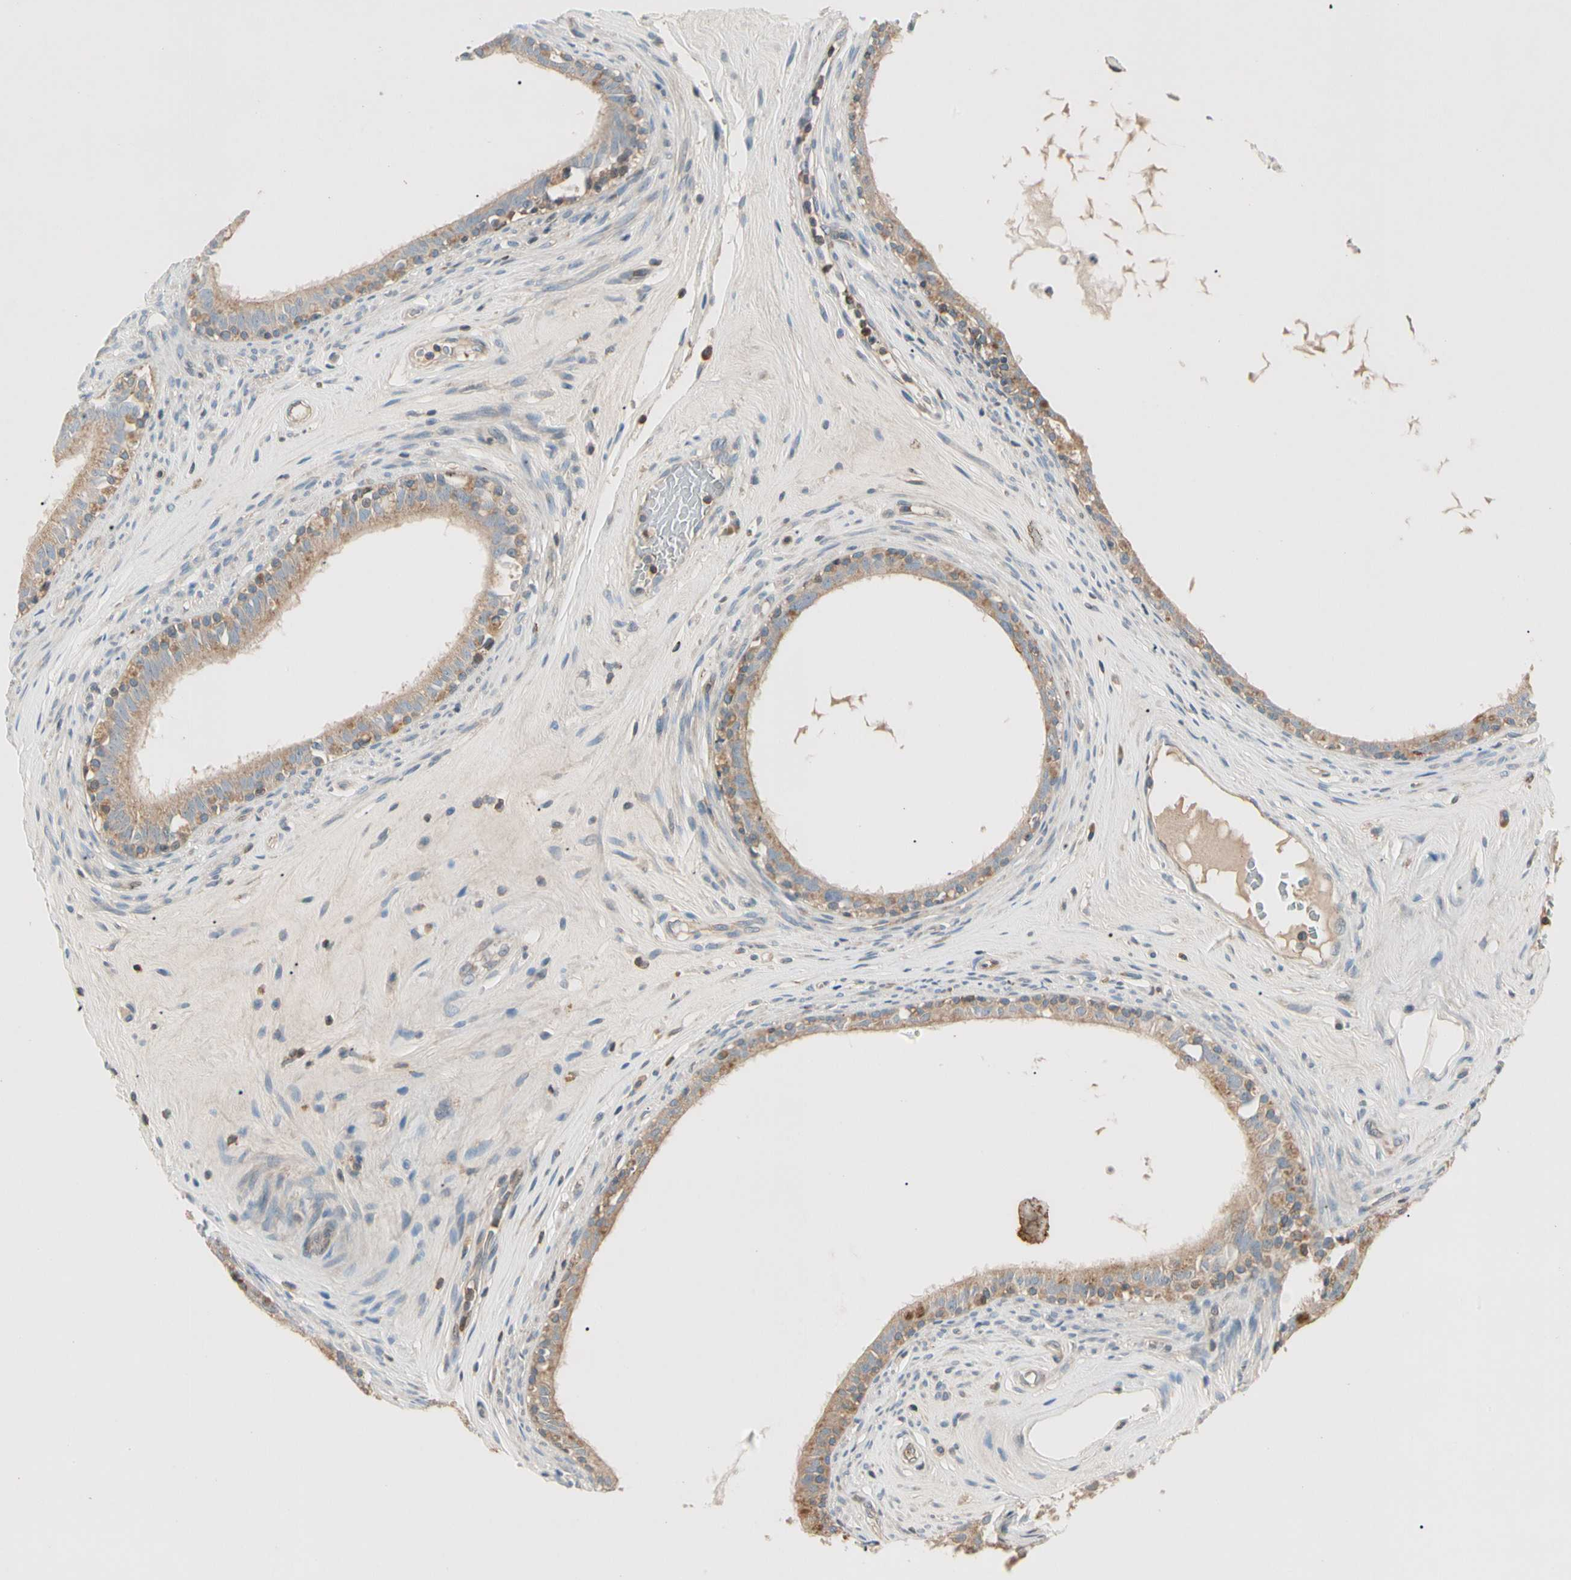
{"staining": {"intensity": "moderate", "quantity": ">75%", "location": "cytoplasmic/membranous"}, "tissue": "epididymis", "cell_type": "Glandular cells", "image_type": "normal", "snomed": [{"axis": "morphology", "description": "Normal tissue, NOS"}, {"axis": "morphology", "description": "Inflammation, NOS"}, {"axis": "topography", "description": "Epididymis"}], "caption": "Approximately >75% of glandular cells in benign epididymis exhibit moderate cytoplasmic/membranous protein expression as visualized by brown immunohistochemical staining.", "gene": "CDH6", "patient": {"sex": "male", "age": 84}}